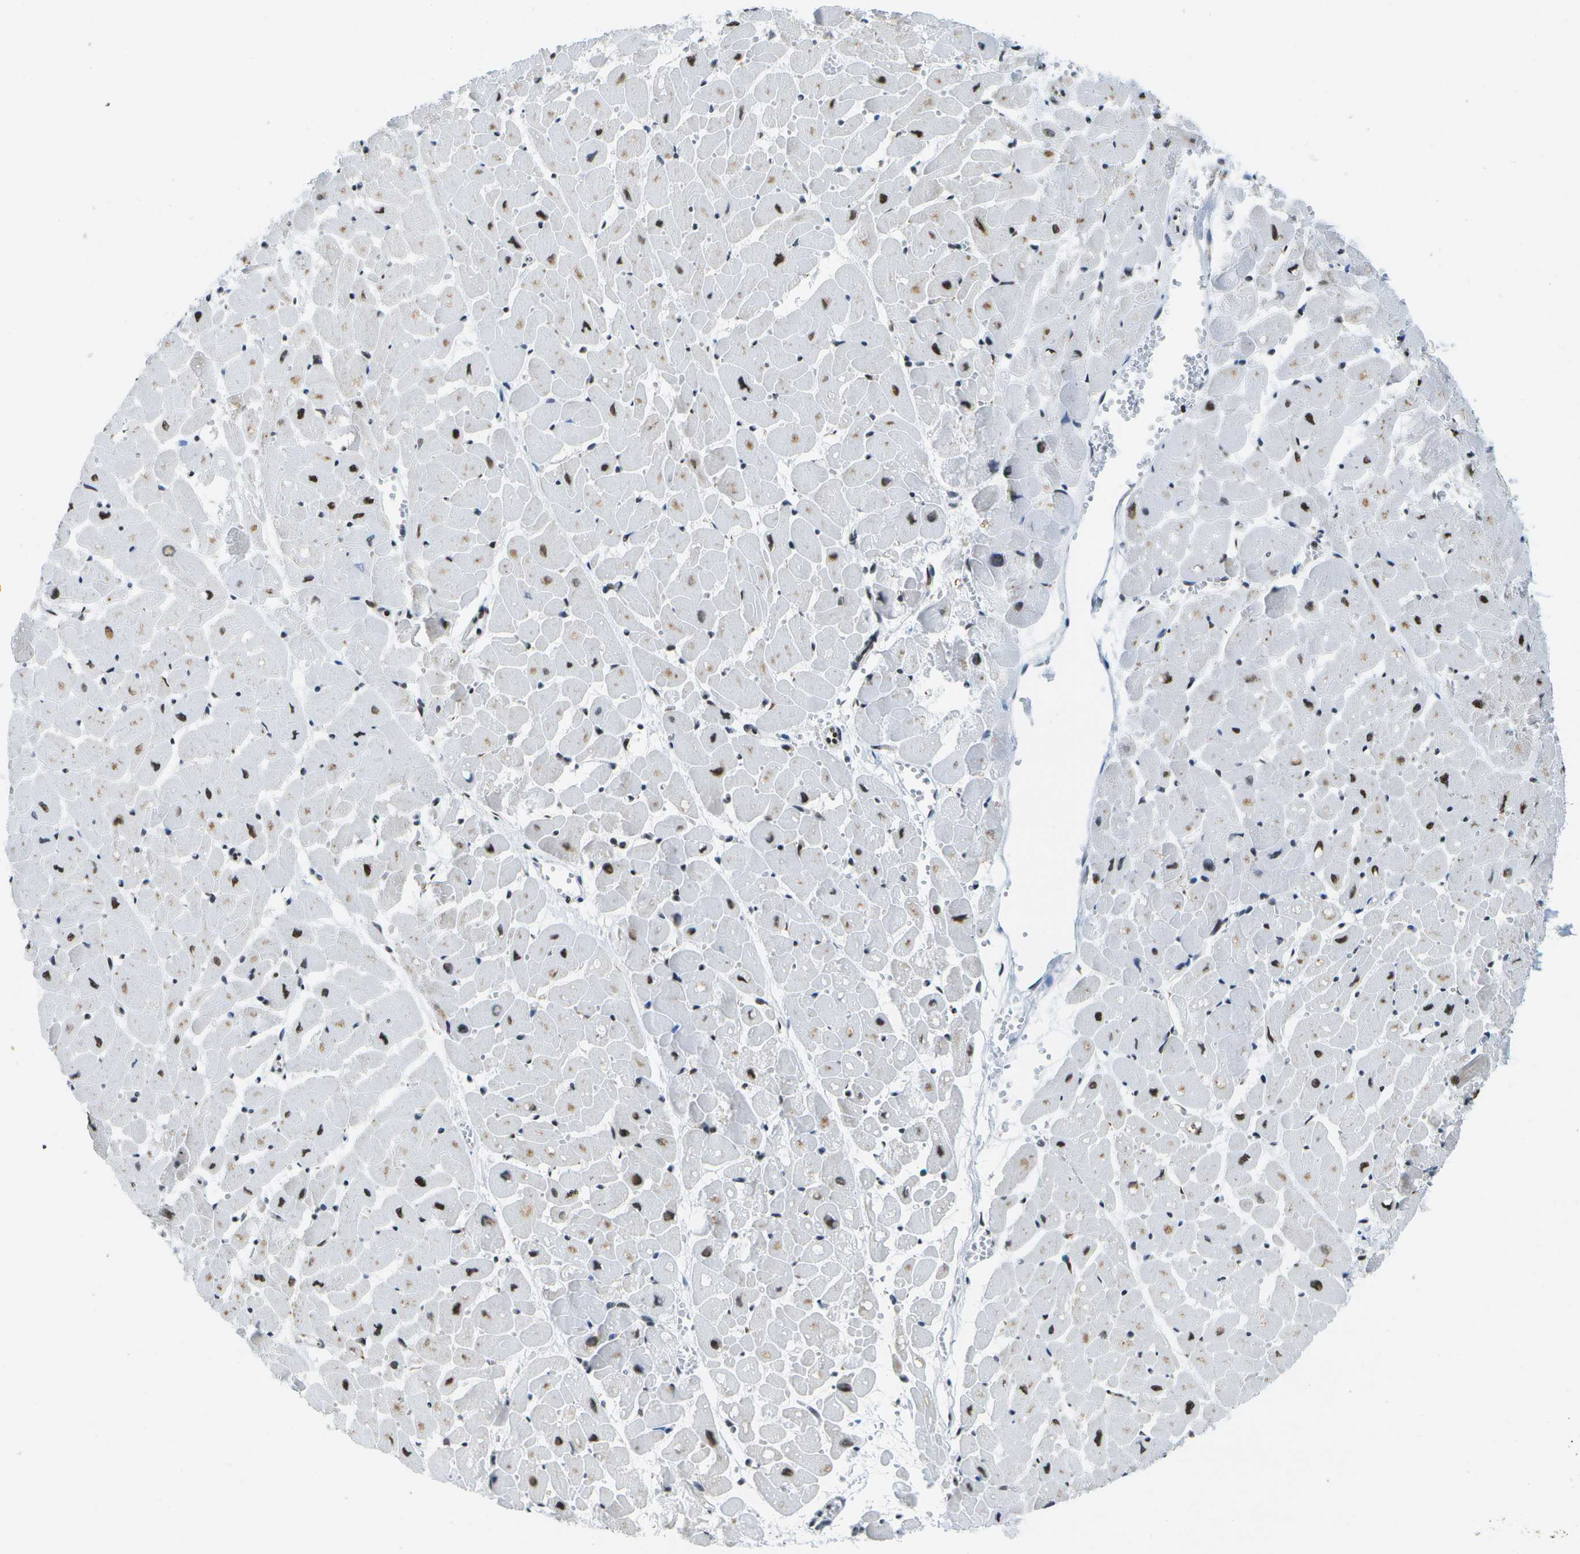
{"staining": {"intensity": "moderate", "quantity": "25%-75%", "location": "nuclear"}, "tissue": "heart muscle", "cell_type": "Cardiomyocytes", "image_type": "normal", "snomed": [{"axis": "morphology", "description": "Normal tissue, NOS"}, {"axis": "topography", "description": "Heart"}], "caption": "Moderate nuclear positivity is identified in about 25%-75% of cardiomyocytes in unremarkable heart muscle. The protein of interest is shown in brown color, while the nuclei are stained blue.", "gene": "NSRP1", "patient": {"sex": "female", "age": 19}}